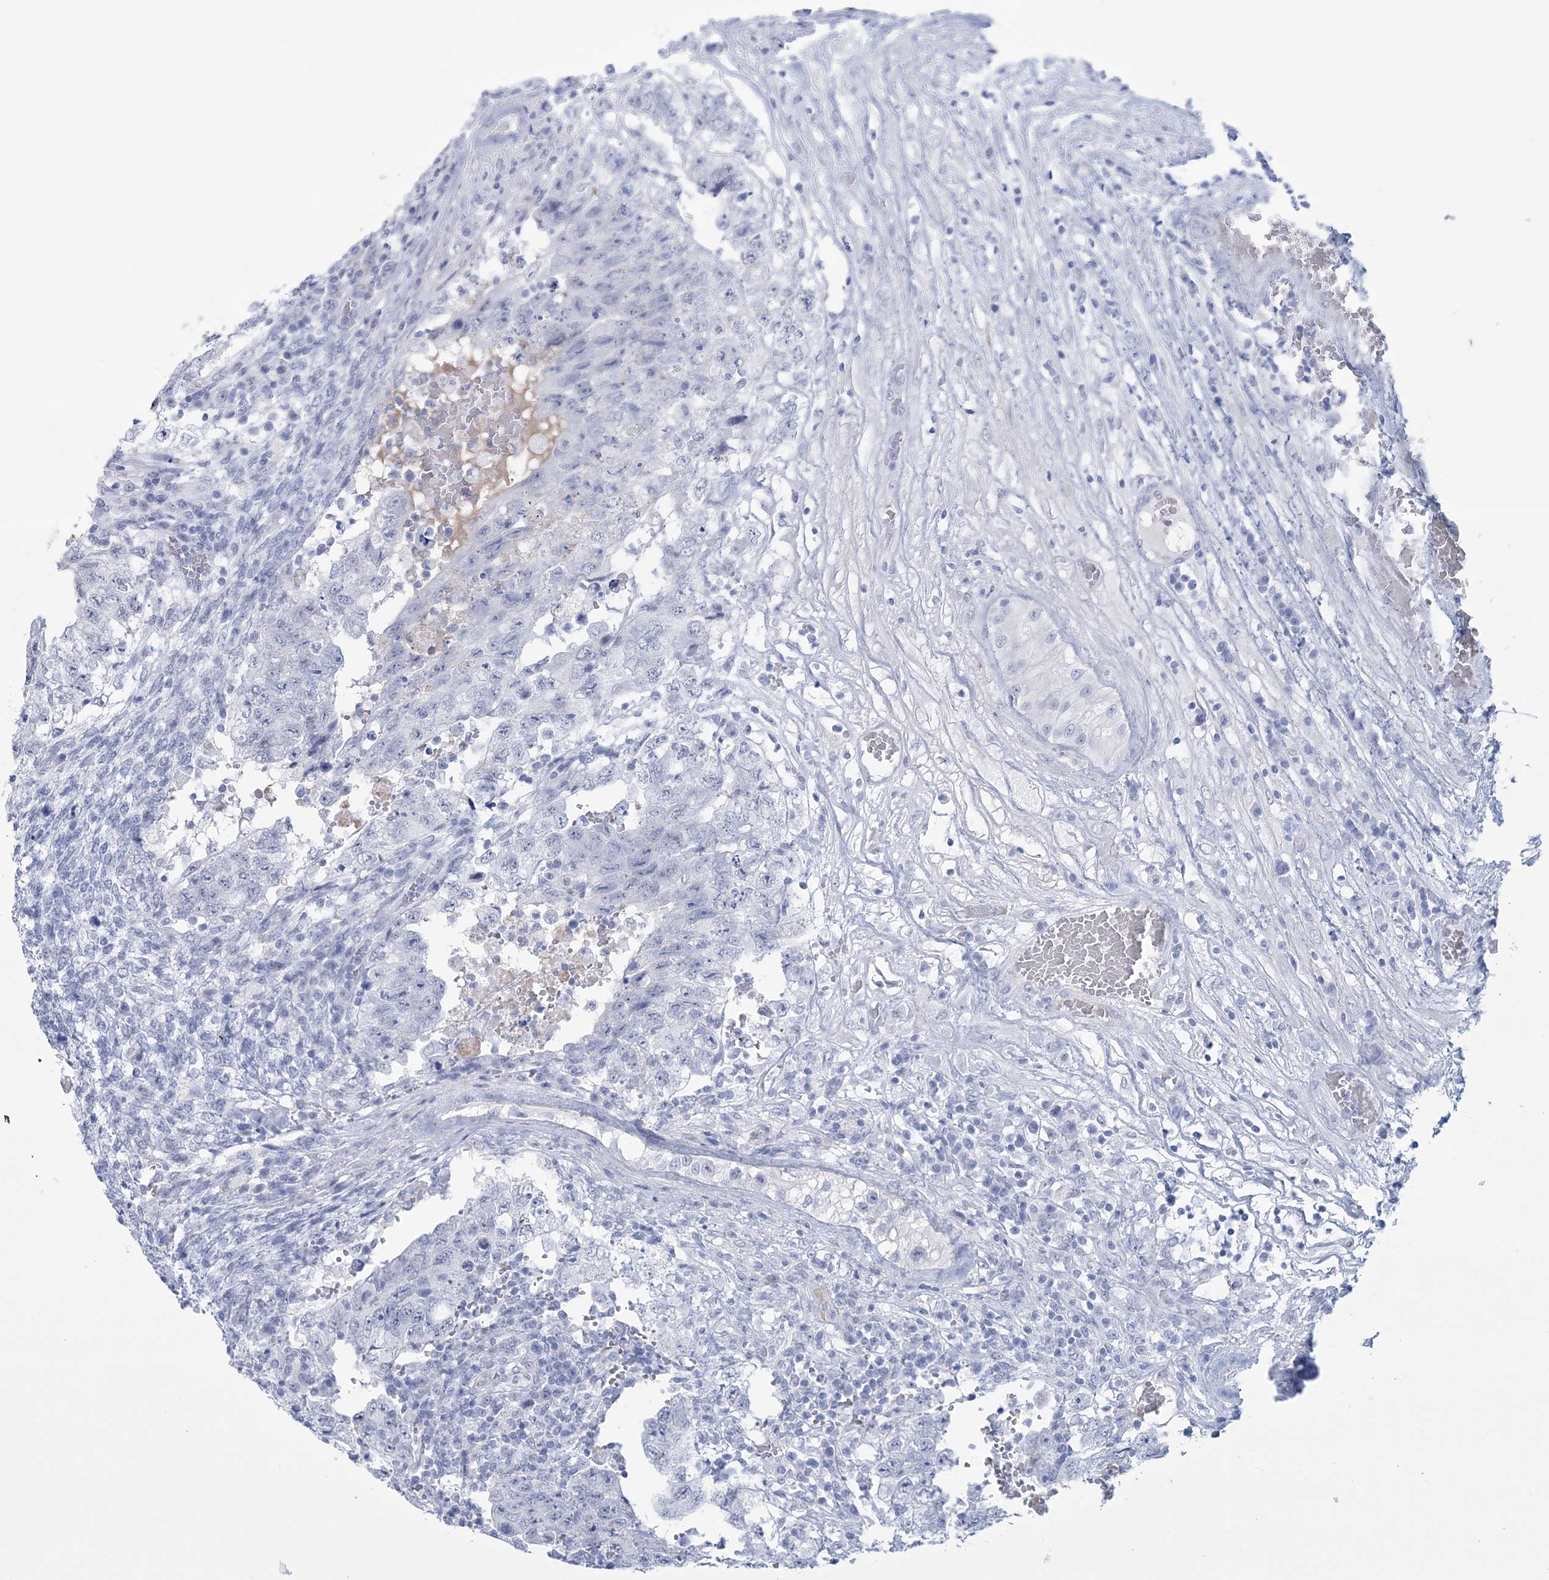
{"staining": {"intensity": "negative", "quantity": "none", "location": "none"}, "tissue": "testis cancer", "cell_type": "Tumor cells", "image_type": "cancer", "snomed": [{"axis": "morphology", "description": "Carcinoma, Embryonal, NOS"}, {"axis": "topography", "description": "Testis"}], "caption": "There is no significant expression in tumor cells of testis cancer (embryonal carcinoma).", "gene": "DPCD", "patient": {"sex": "male", "age": 36}}